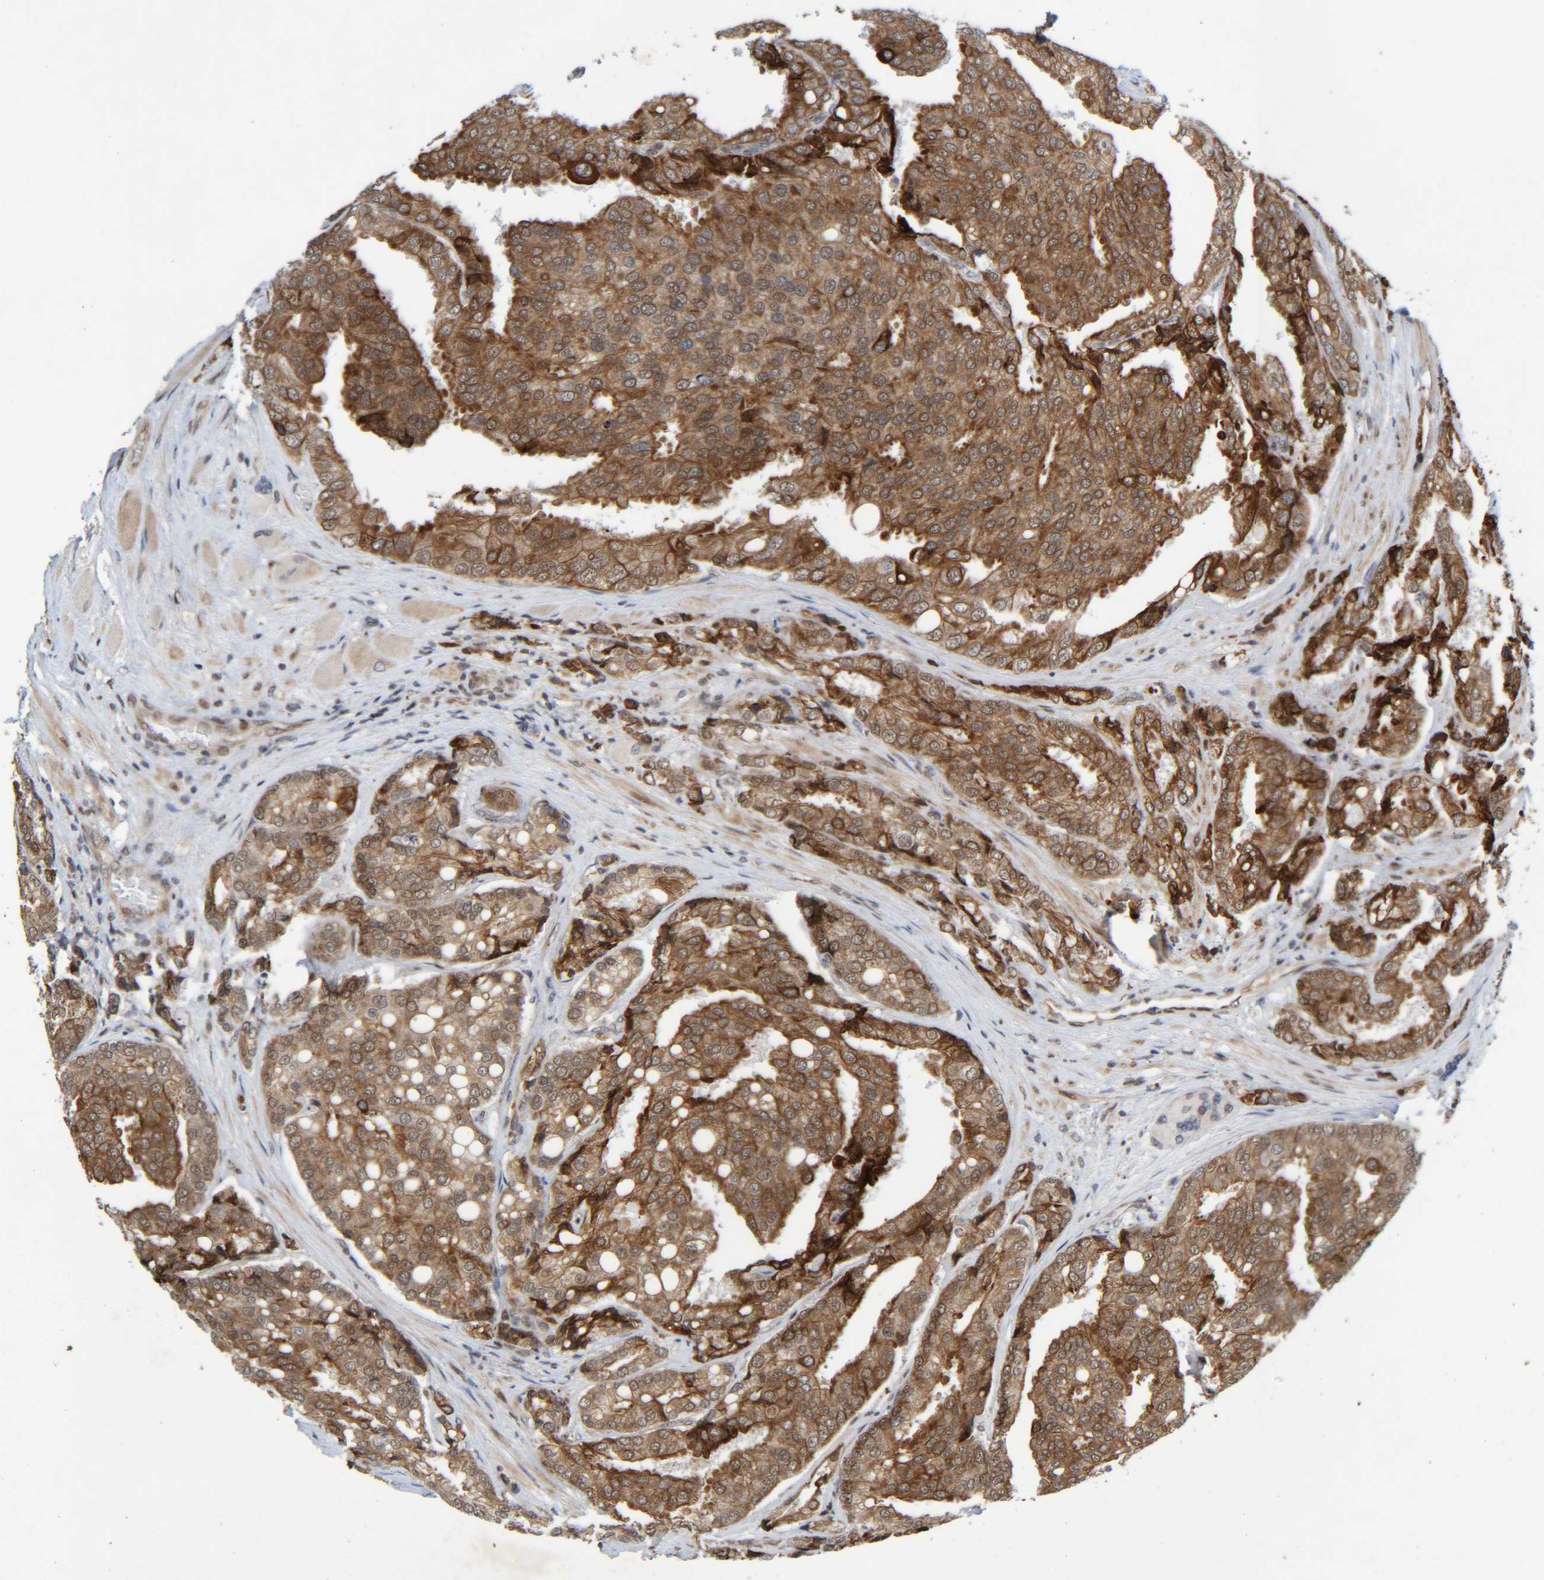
{"staining": {"intensity": "moderate", "quantity": ">75%", "location": "cytoplasmic/membranous"}, "tissue": "prostate cancer", "cell_type": "Tumor cells", "image_type": "cancer", "snomed": [{"axis": "morphology", "description": "Adenocarcinoma, High grade"}, {"axis": "topography", "description": "Prostate"}], "caption": "IHC photomicrograph of neoplastic tissue: human high-grade adenocarcinoma (prostate) stained using immunohistochemistry demonstrates medium levels of moderate protein expression localized specifically in the cytoplasmic/membranous of tumor cells, appearing as a cytoplasmic/membranous brown color.", "gene": "CCDC57", "patient": {"sex": "male", "age": 50}}